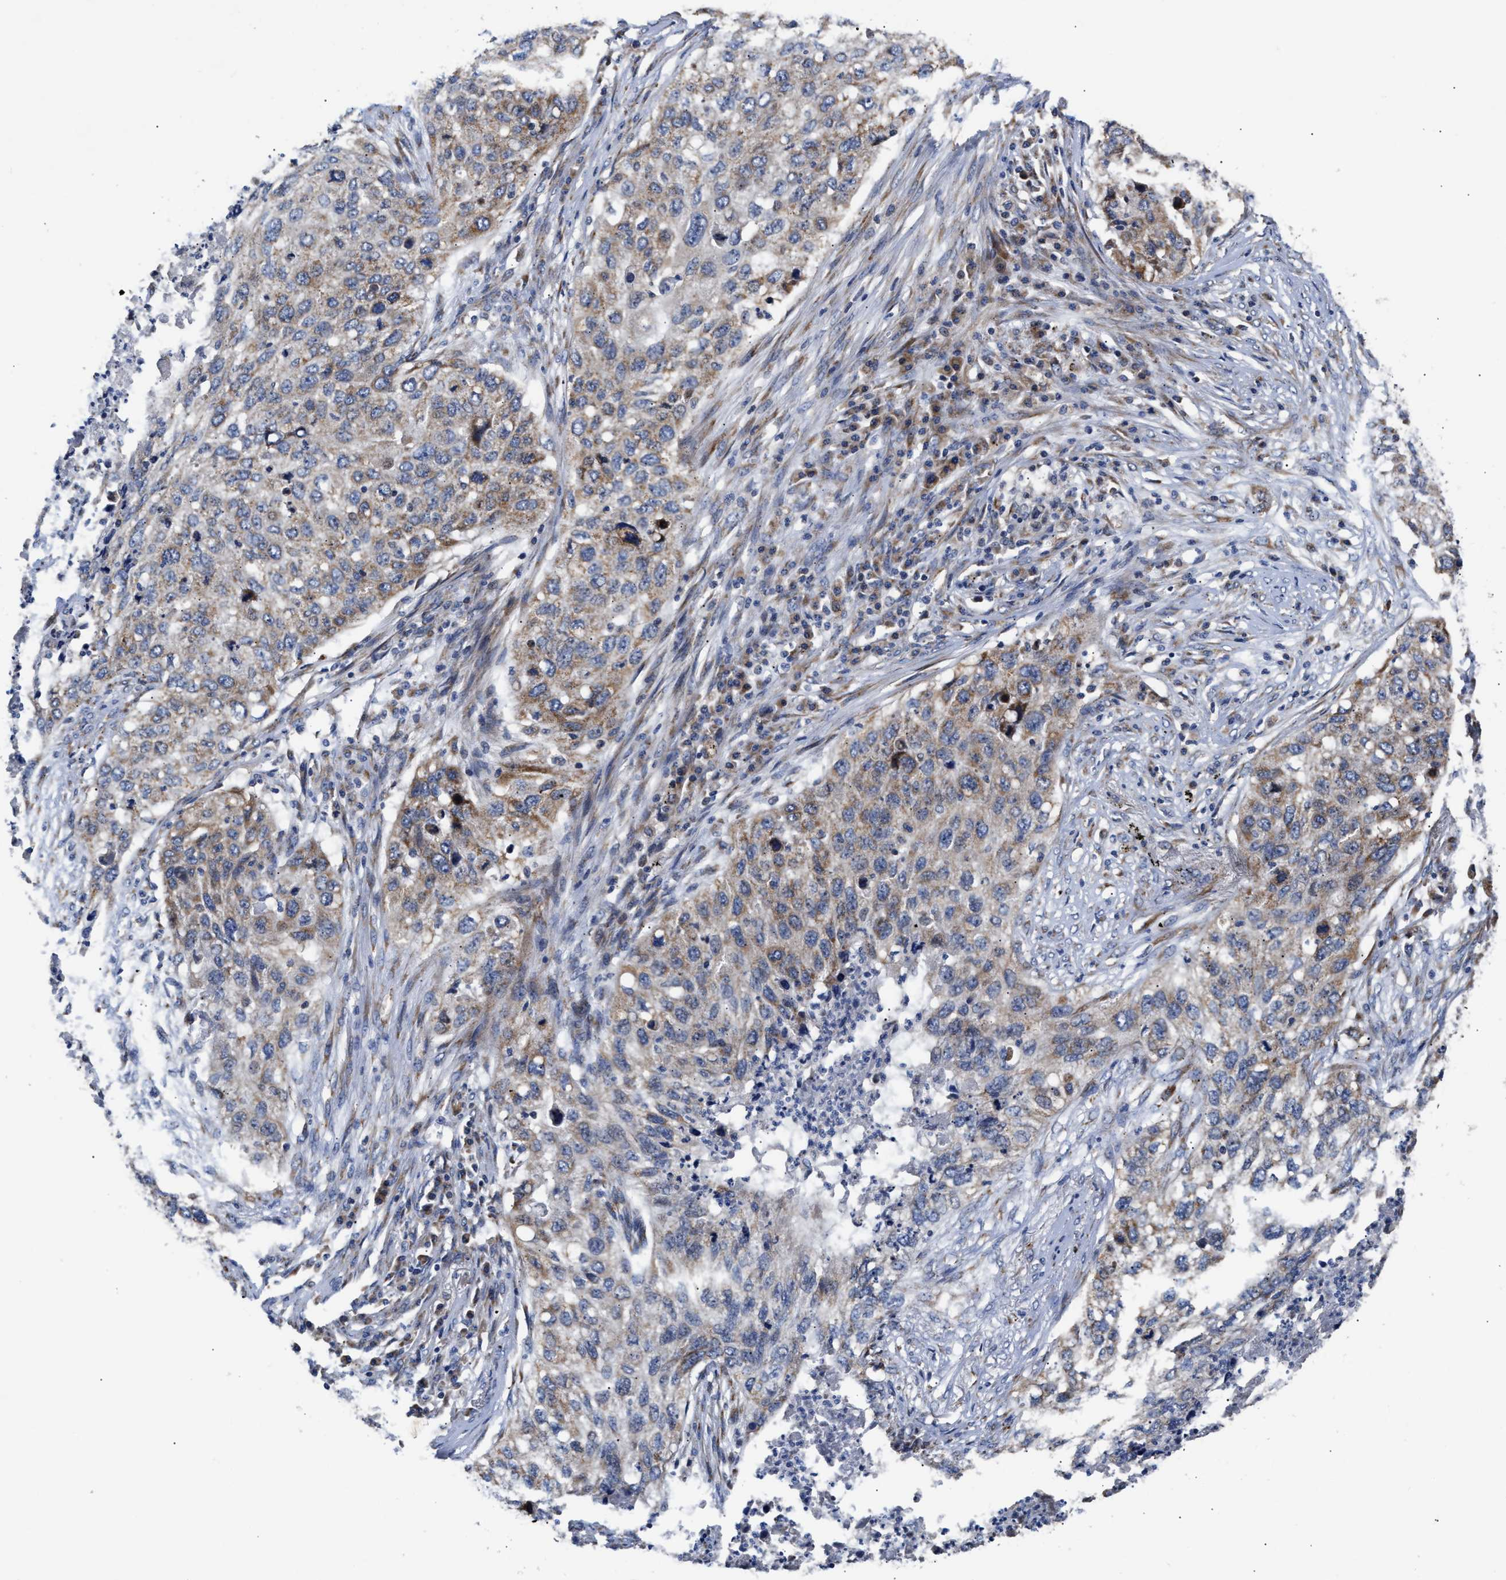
{"staining": {"intensity": "weak", "quantity": "25%-75%", "location": "cytoplasmic/membranous"}, "tissue": "lung cancer", "cell_type": "Tumor cells", "image_type": "cancer", "snomed": [{"axis": "morphology", "description": "Squamous cell carcinoma, NOS"}, {"axis": "topography", "description": "Lung"}], "caption": "A low amount of weak cytoplasmic/membranous expression is identified in about 25%-75% of tumor cells in lung cancer tissue.", "gene": "MALSU1", "patient": {"sex": "female", "age": 63}}